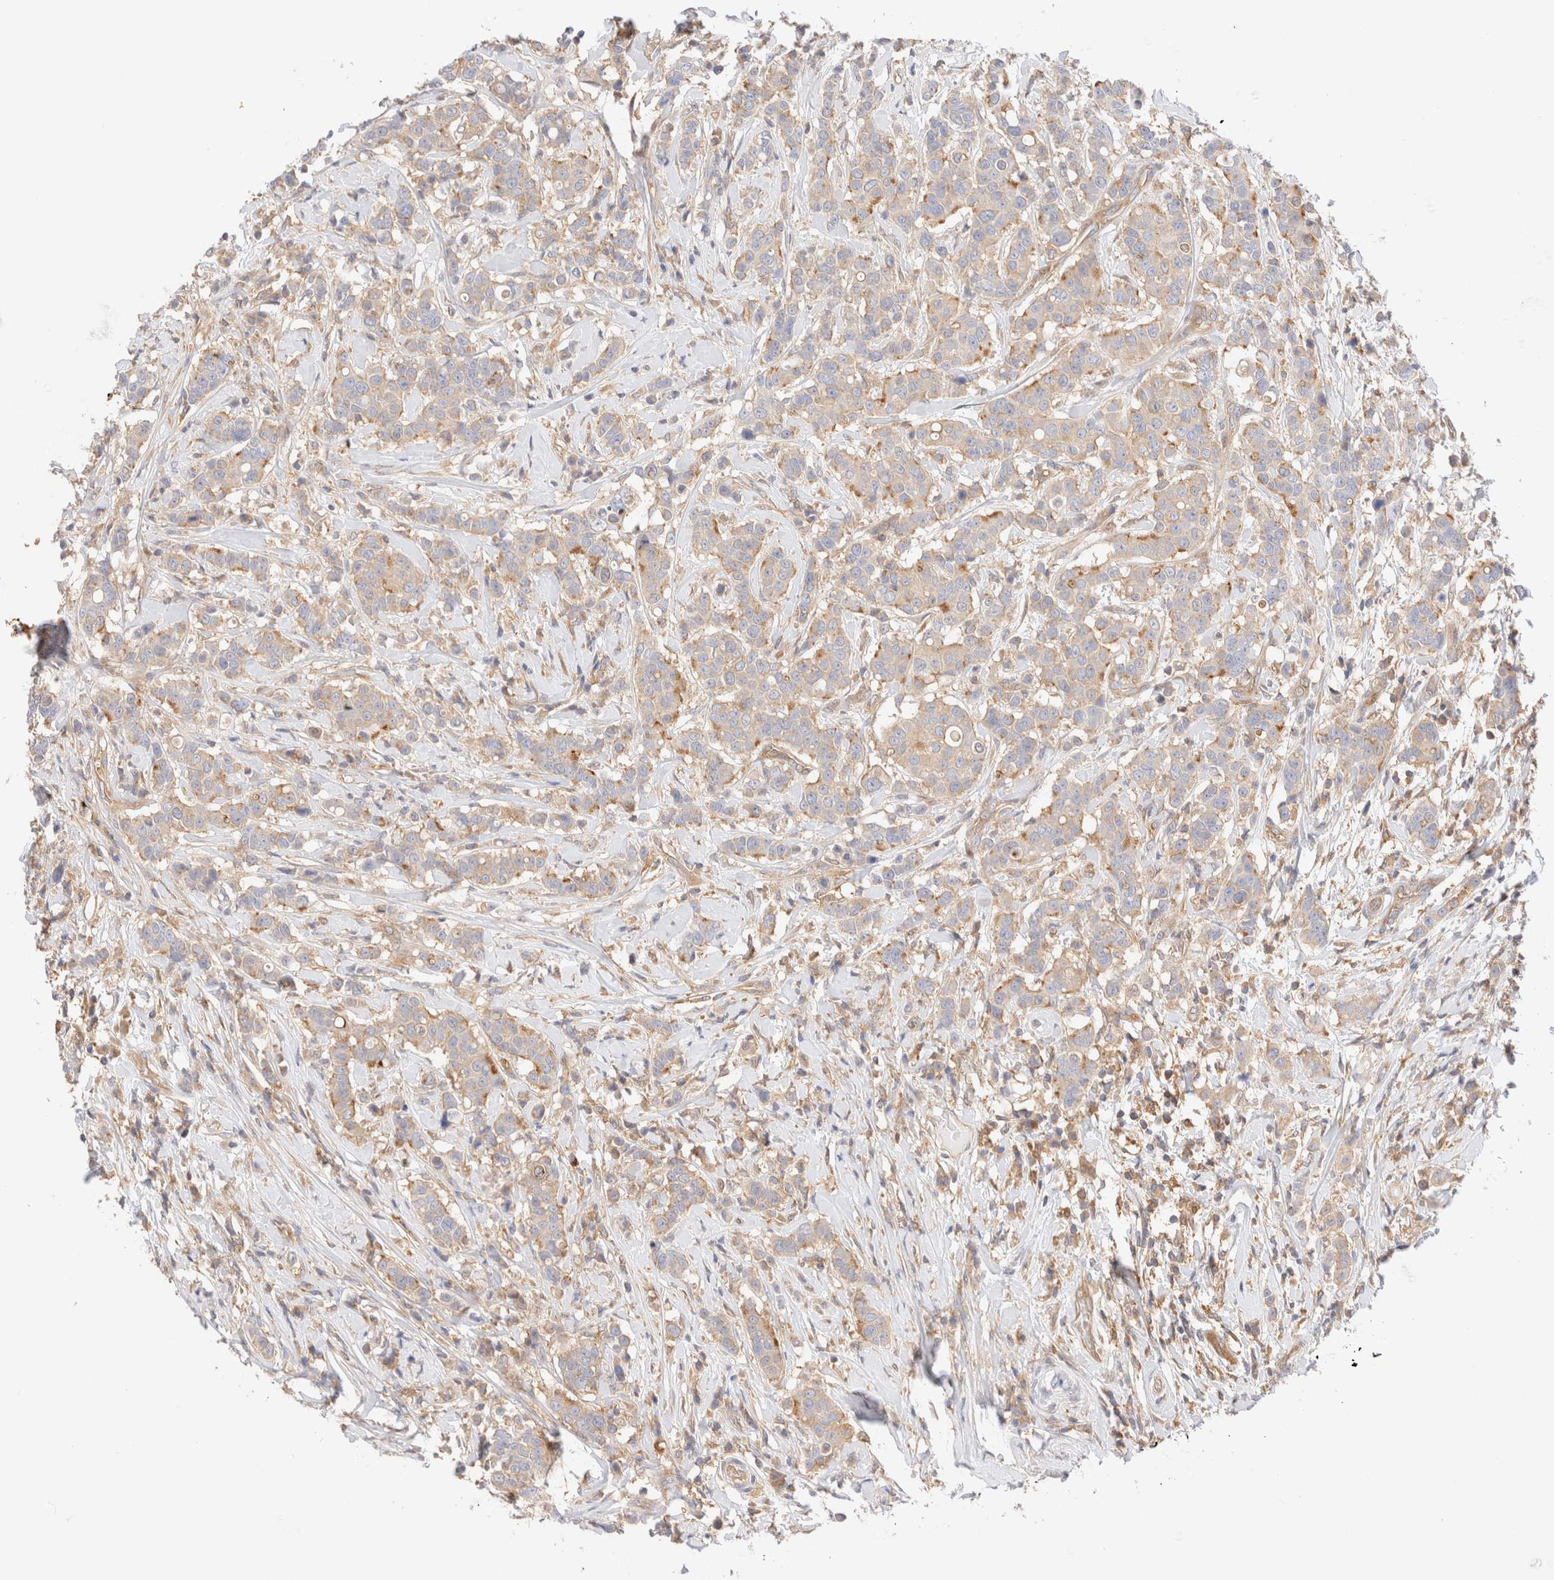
{"staining": {"intensity": "moderate", "quantity": "25%-75%", "location": "cytoplasmic/membranous"}, "tissue": "breast cancer", "cell_type": "Tumor cells", "image_type": "cancer", "snomed": [{"axis": "morphology", "description": "Duct carcinoma"}, {"axis": "topography", "description": "Breast"}], "caption": "Tumor cells exhibit medium levels of moderate cytoplasmic/membranous positivity in about 25%-75% of cells in human breast intraductal carcinoma.", "gene": "RABEP1", "patient": {"sex": "female", "age": 27}}